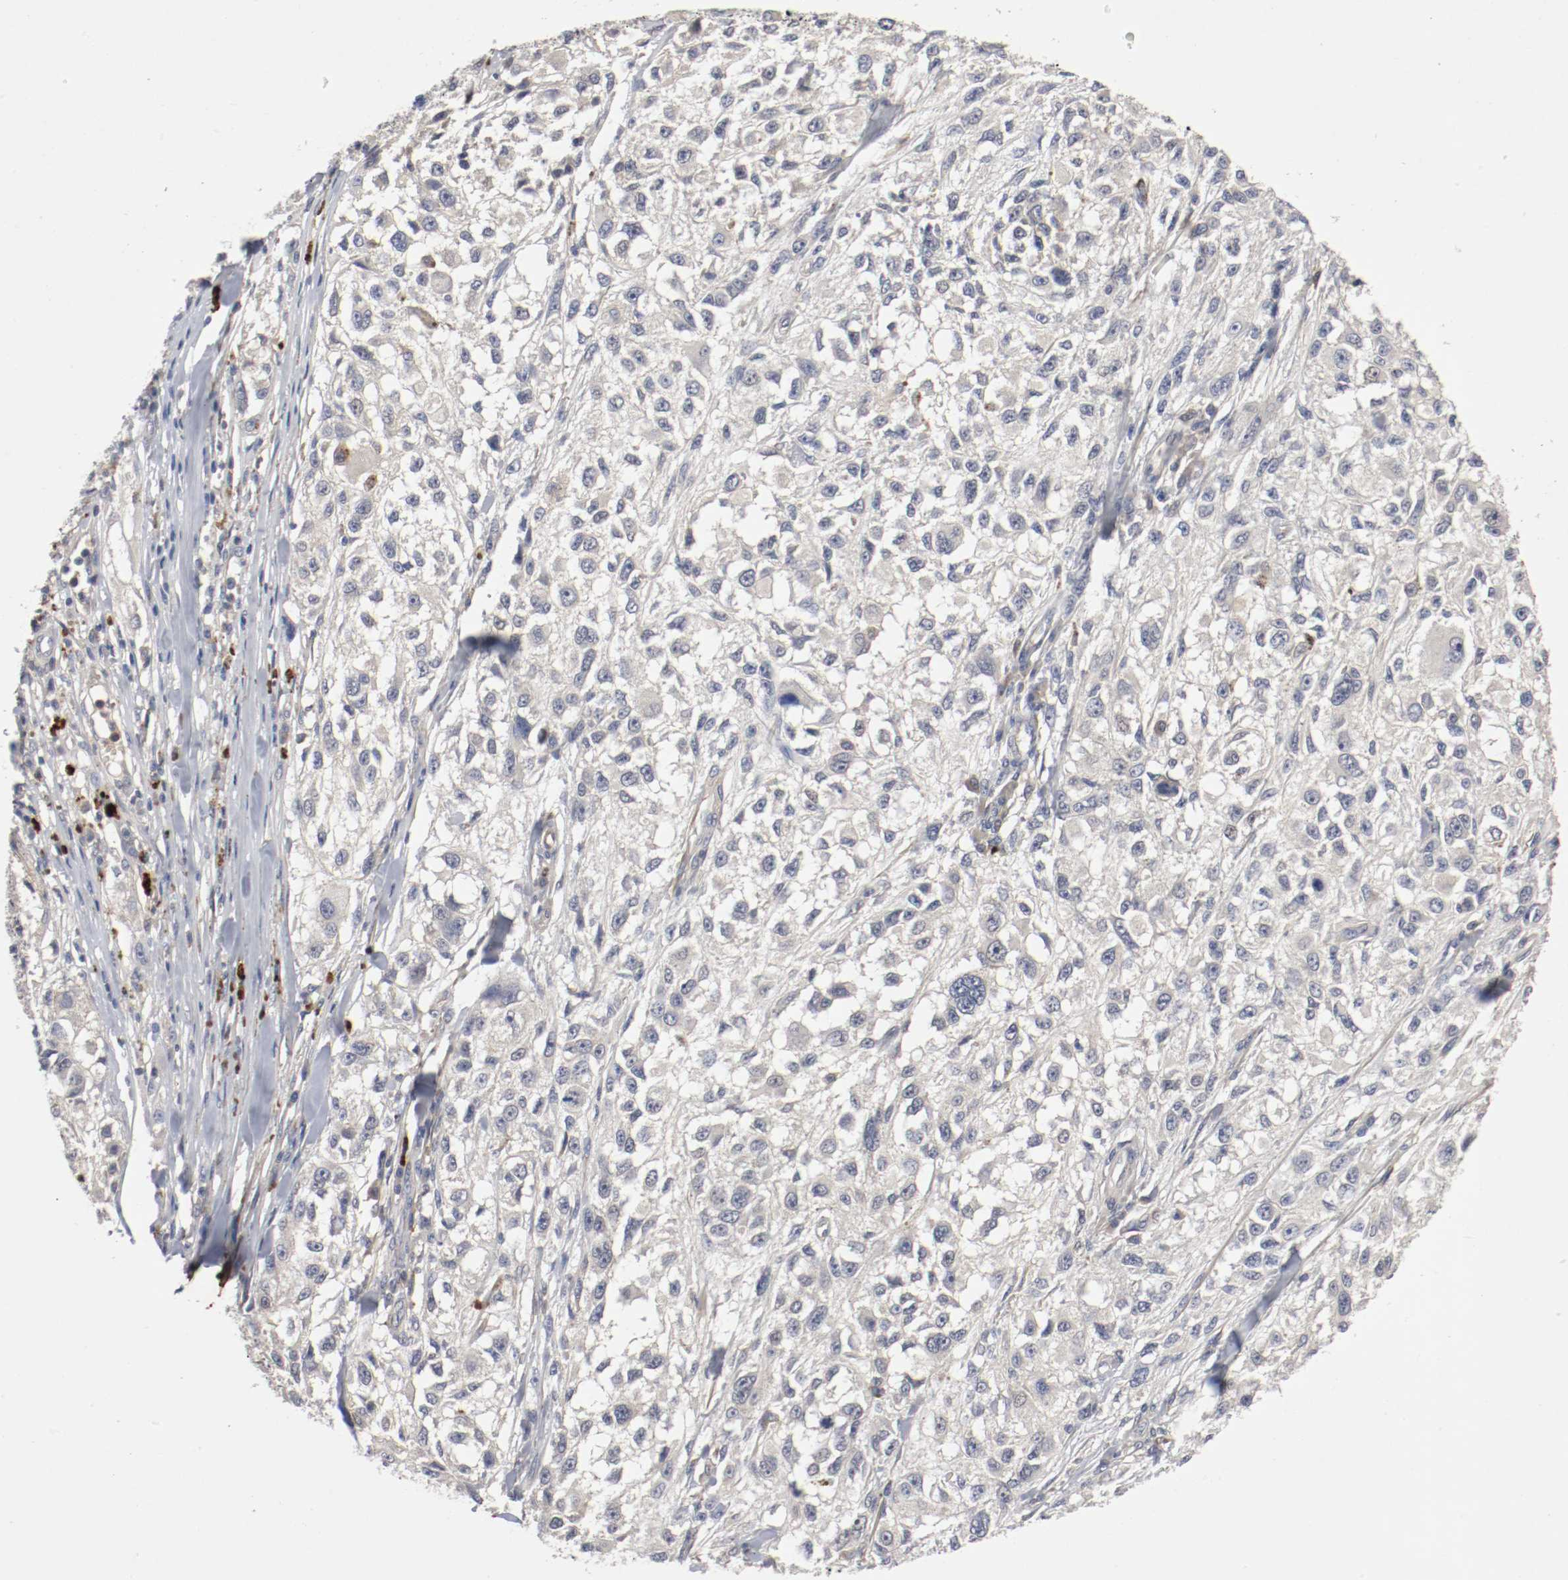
{"staining": {"intensity": "weak", "quantity": "<25%", "location": "cytoplasmic/membranous"}, "tissue": "melanoma", "cell_type": "Tumor cells", "image_type": "cancer", "snomed": [{"axis": "morphology", "description": "Necrosis, NOS"}, {"axis": "morphology", "description": "Malignant melanoma, NOS"}, {"axis": "topography", "description": "Skin"}], "caption": "The immunohistochemistry micrograph has no significant positivity in tumor cells of malignant melanoma tissue.", "gene": "REN", "patient": {"sex": "female", "age": 87}}